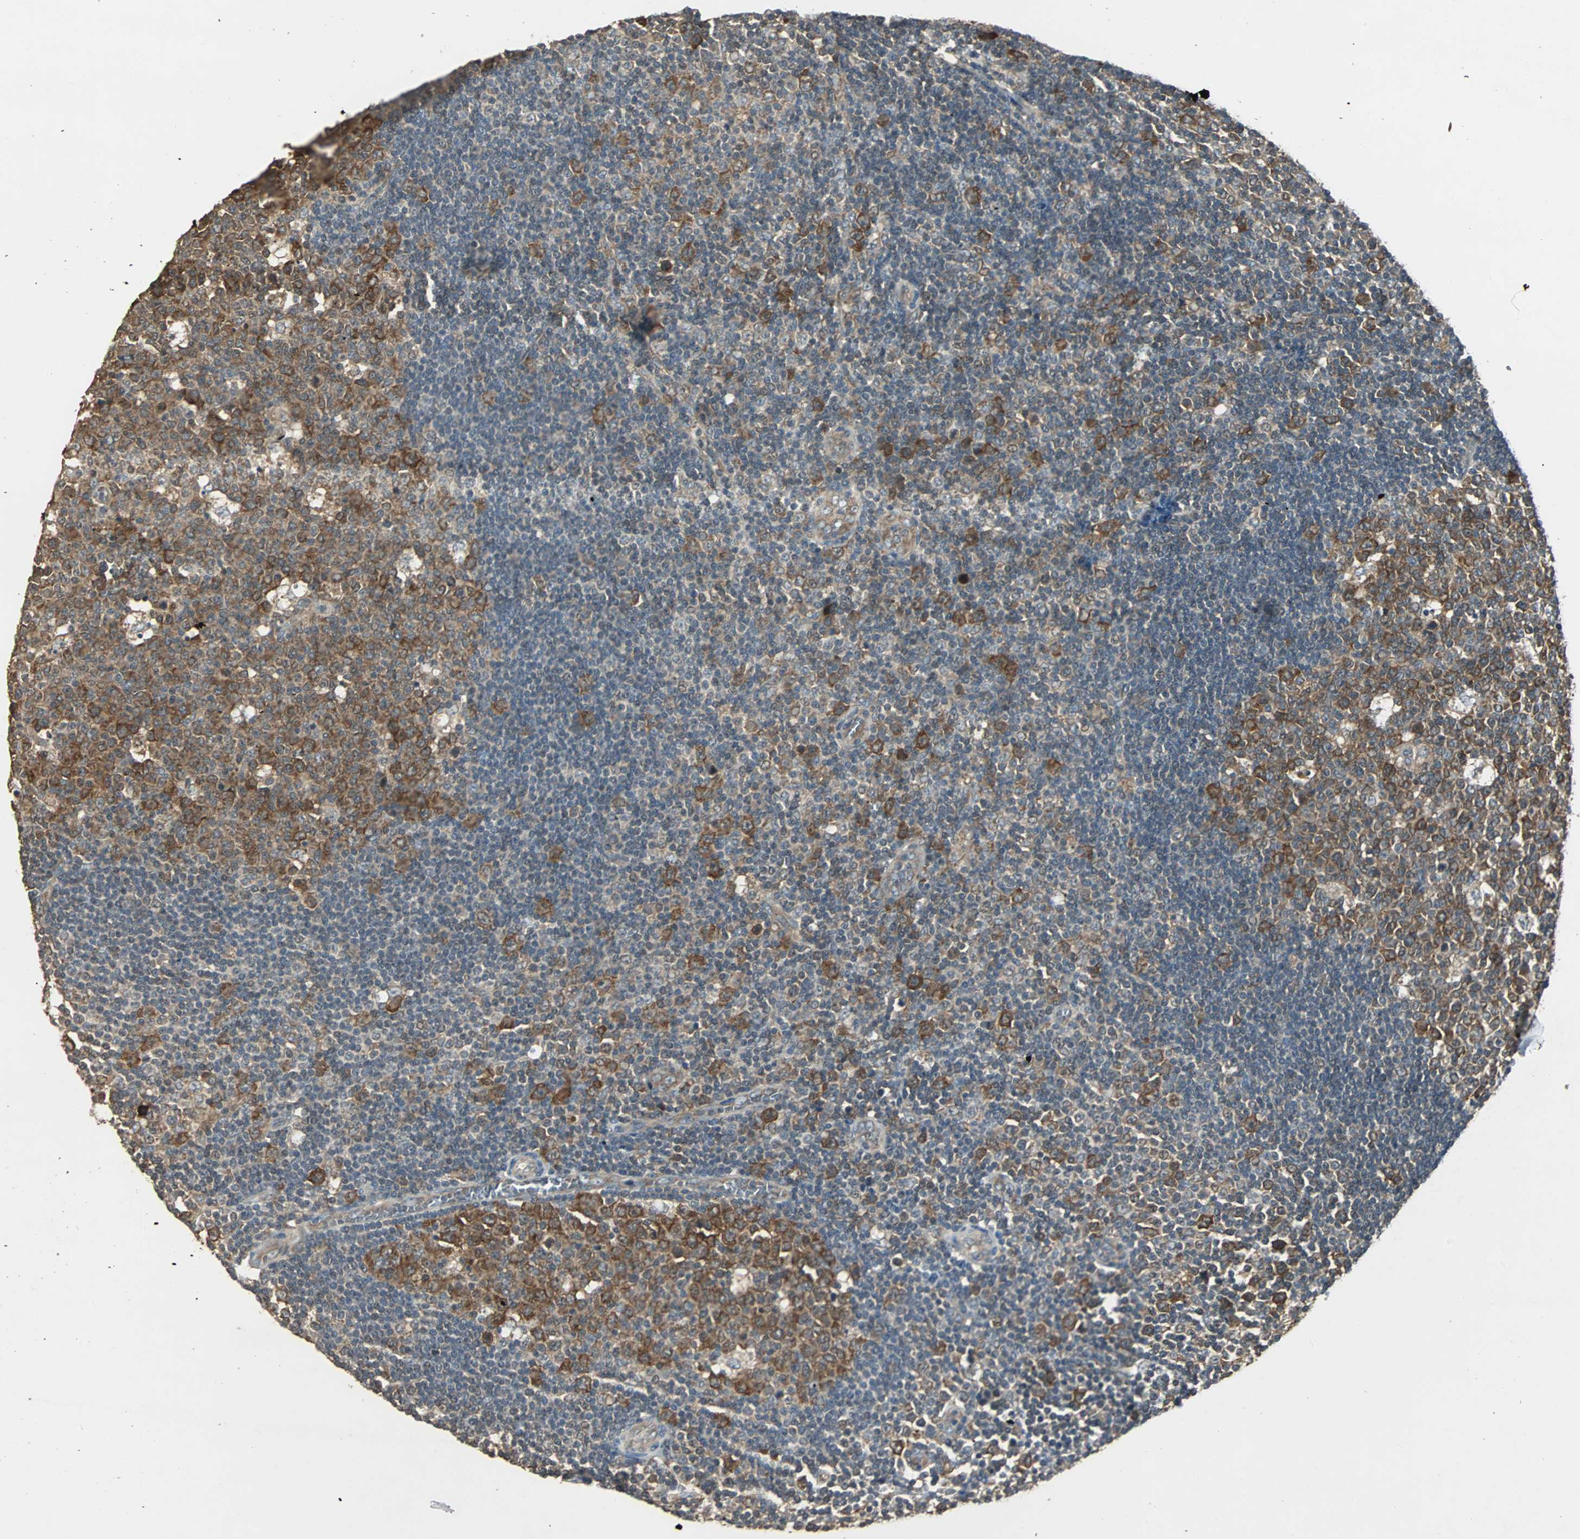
{"staining": {"intensity": "strong", "quantity": ">75%", "location": "cytoplasmic/membranous"}, "tissue": "lymph node", "cell_type": "Germinal center cells", "image_type": "normal", "snomed": [{"axis": "morphology", "description": "Normal tissue, NOS"}, {"axis": "topography", "description": "Lymph node"}, {"axis": "topography", "description": "Salivary gland"}], "caption": "A brown stain shows strong cytoplasmic/membranous expression of a protein in germinal center cells of unremarkable human lymph node.", "gene": "ABHD2", "patient": {"sex": "male", "age": 8}}